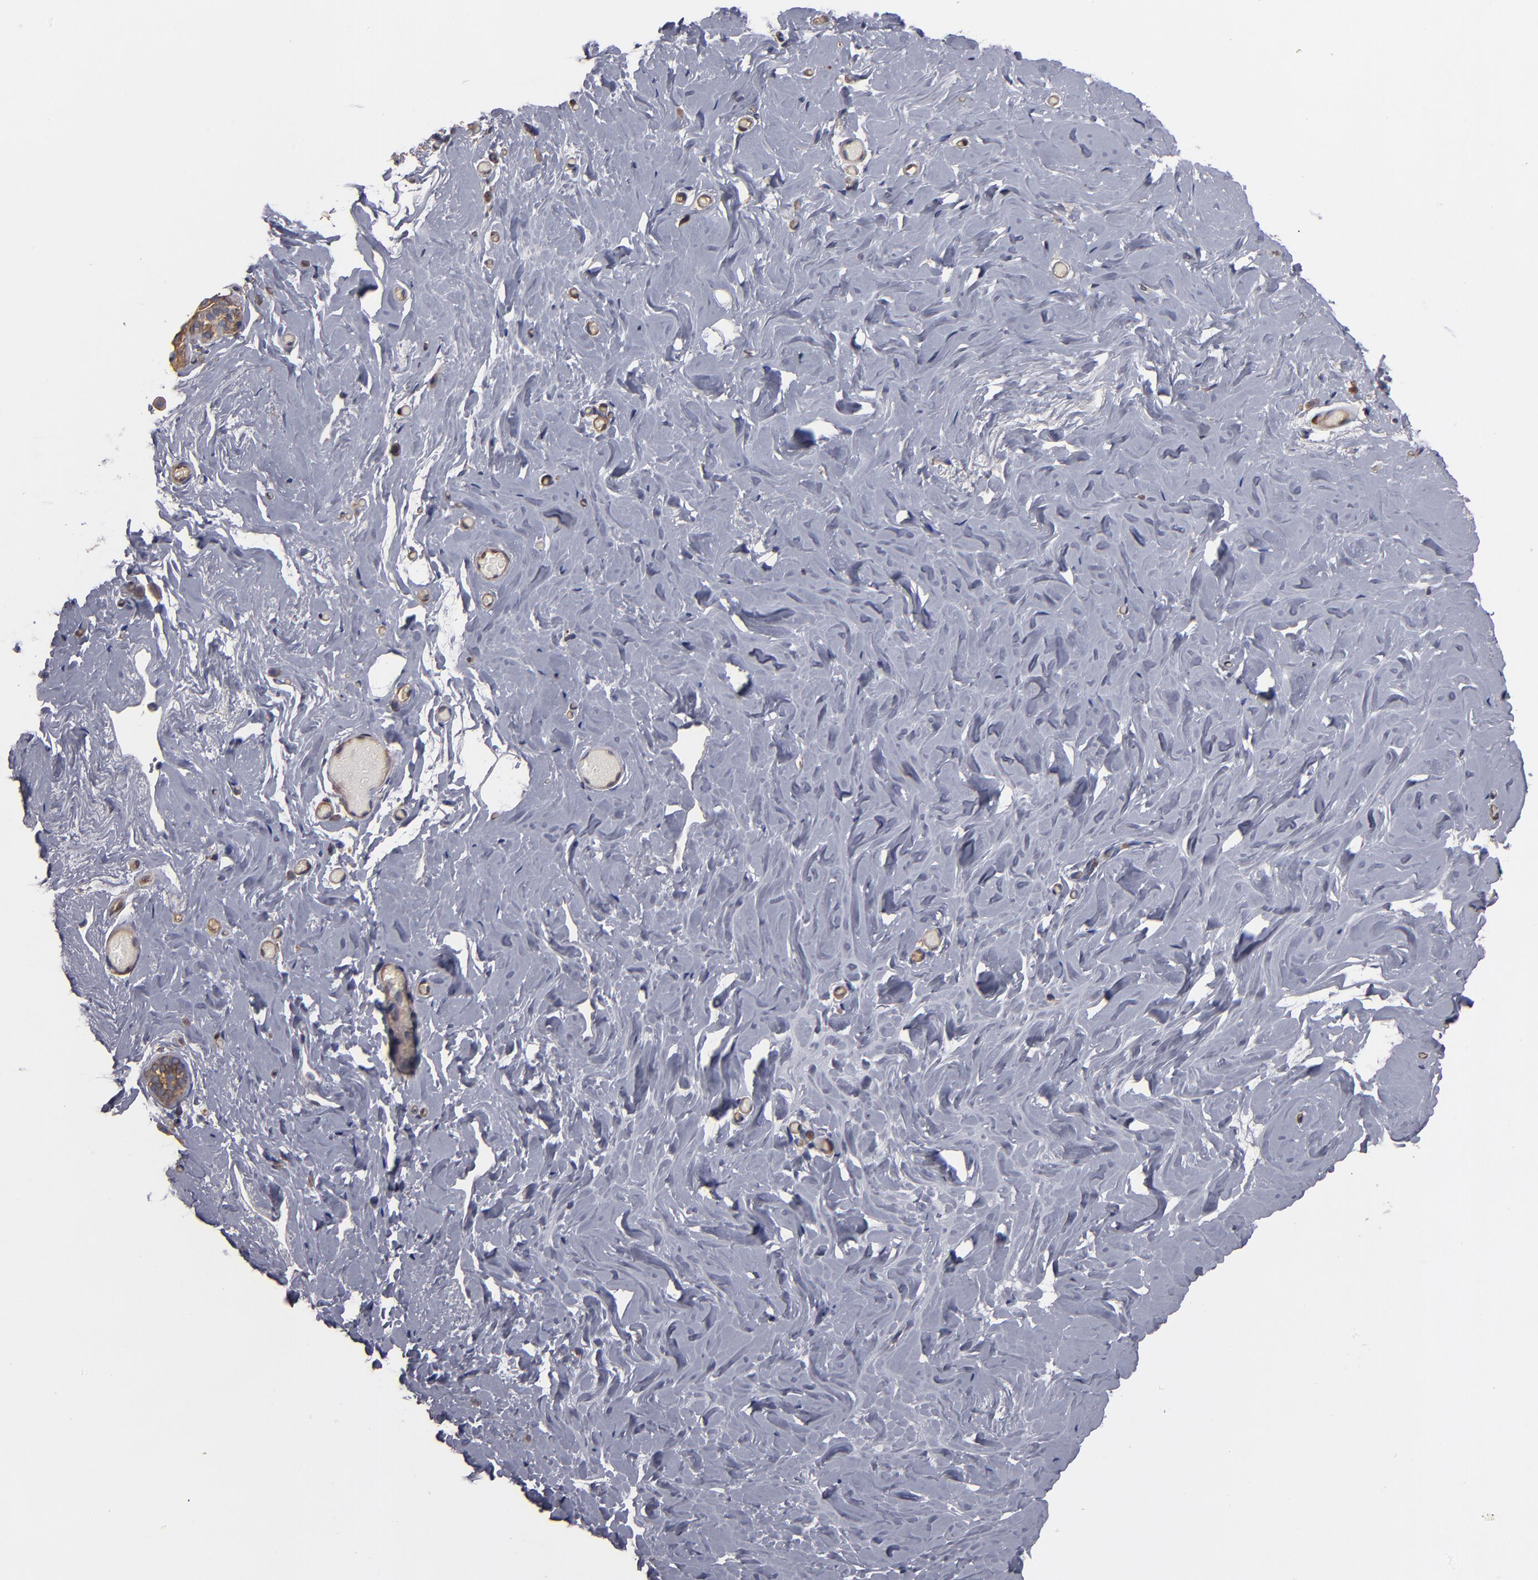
{"staining": {"intensity": "negative", "quantity": "none", "location": "none"}, "tissue": "breast", "cell_type": "Adipocytes", "image_type": "normal", "snomed": [{"axis": "morphology", "description": "Normal tissue, NOS"}, {"axis": "topography", "description": "Breast"}], "caption": "DAB (3,3'-diaminobenzidine) immunohistochemical staining of normal human breast exhibits no significant staining in adipocytes.", "gene": "ESYT2", "patient": {"sex": "female", "age": 75}}